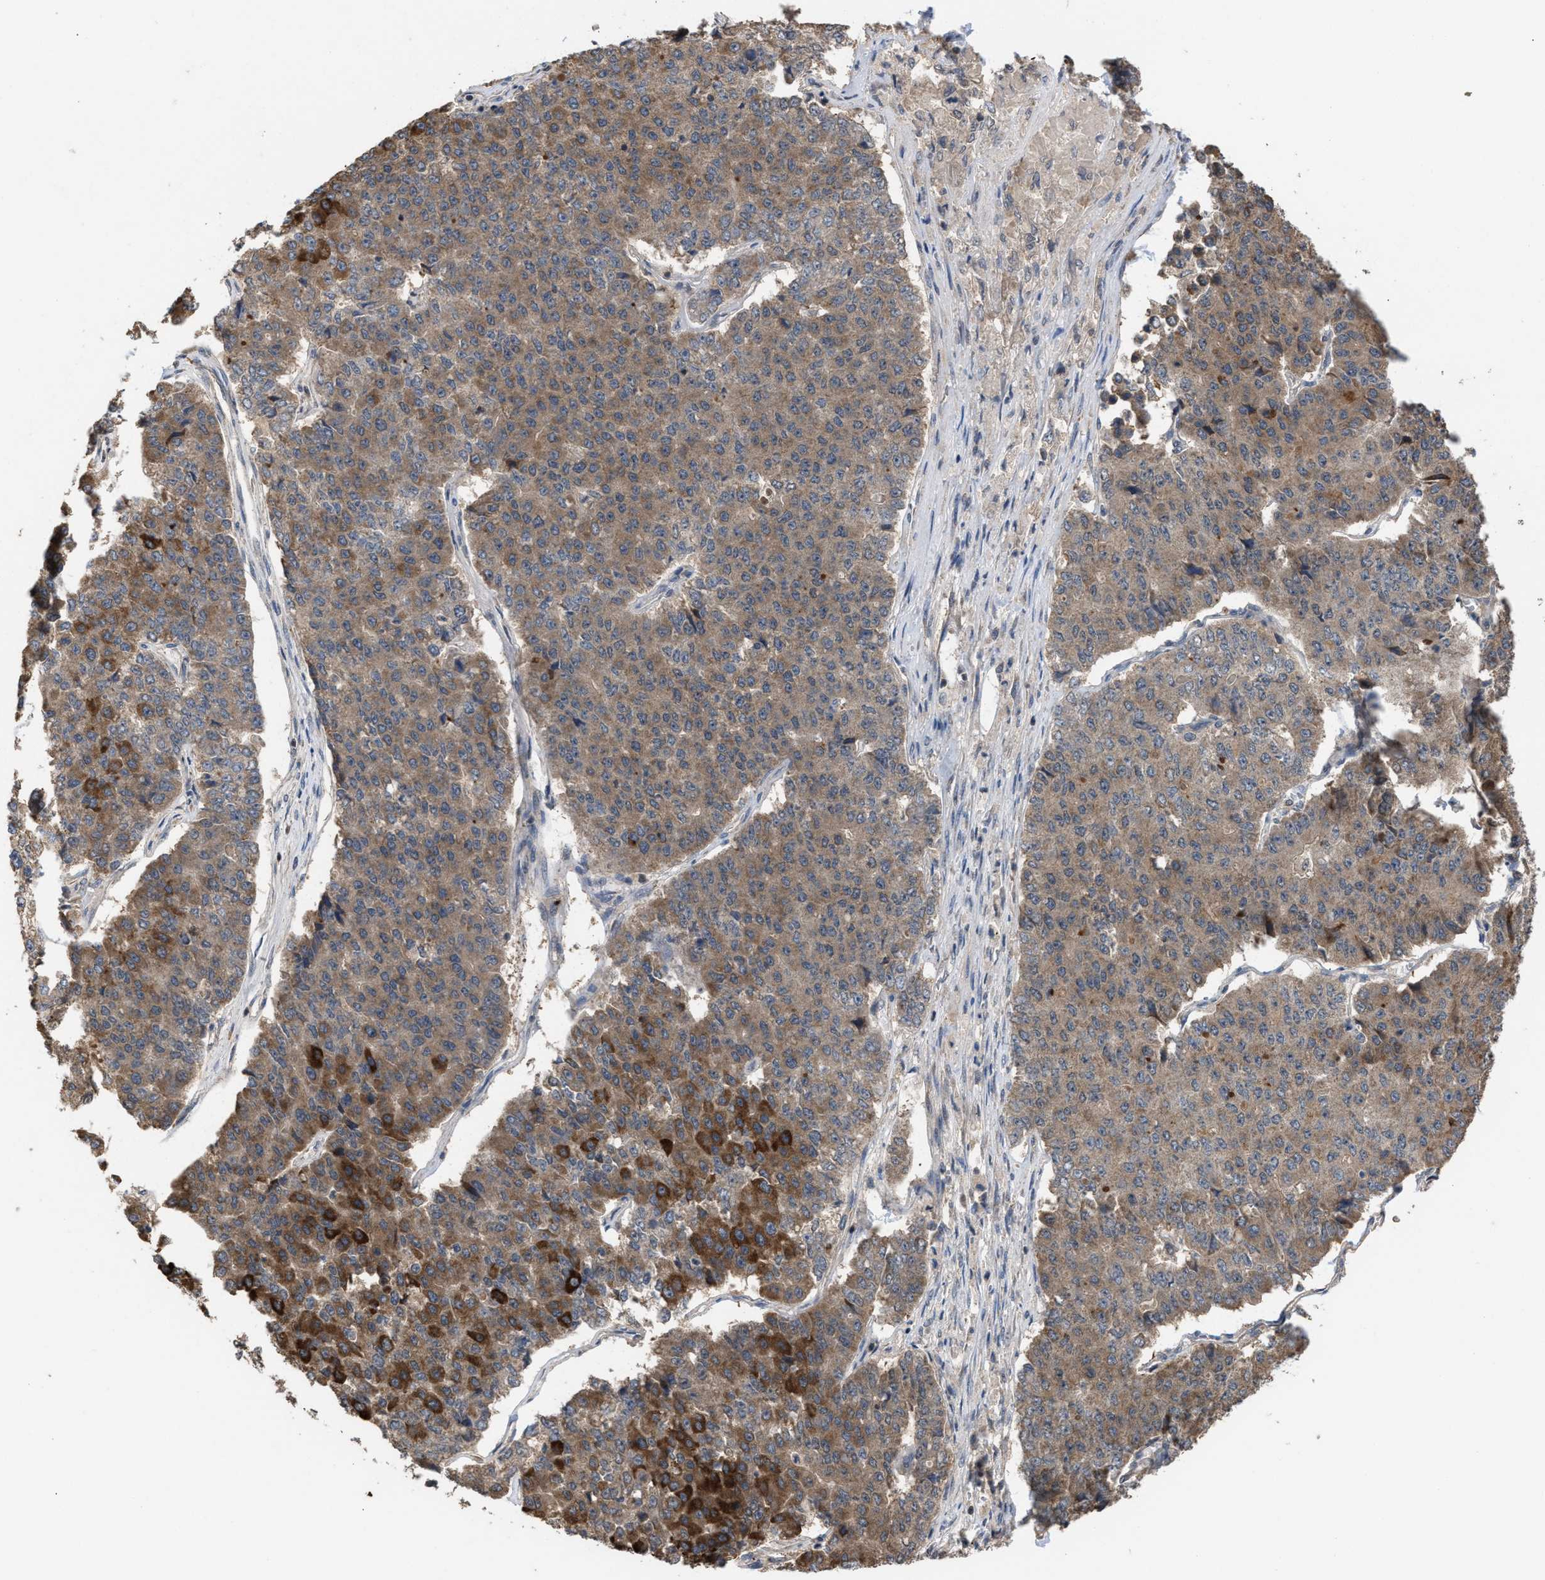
{"staining": {"intensity": "strong", "quantity": "25%-75%", "location": "cytoplasmic/membranous"}, "tissue": "pancreatic cancer", "cell_type": "Tumor cells", "image_type": "cancer", "snomed": [{"axis": "morphology", "description": "Adenocarcinoma, NOS"}, {"axis": "topography", "description": "Pancreas"}], "caption": "A histopathology image of pancreatic cancer stained for a protein exhibits strong cytoplasmic/membranous brown staining in tumor cells. Using DAB (3,3'-diaminobenzidine) (brown) and hematoxylin (blue) stains, captured at high magnification using brightfield microscopy.", "gene": "C9orf78", "patient": {"sex": "male", "age": 50}}